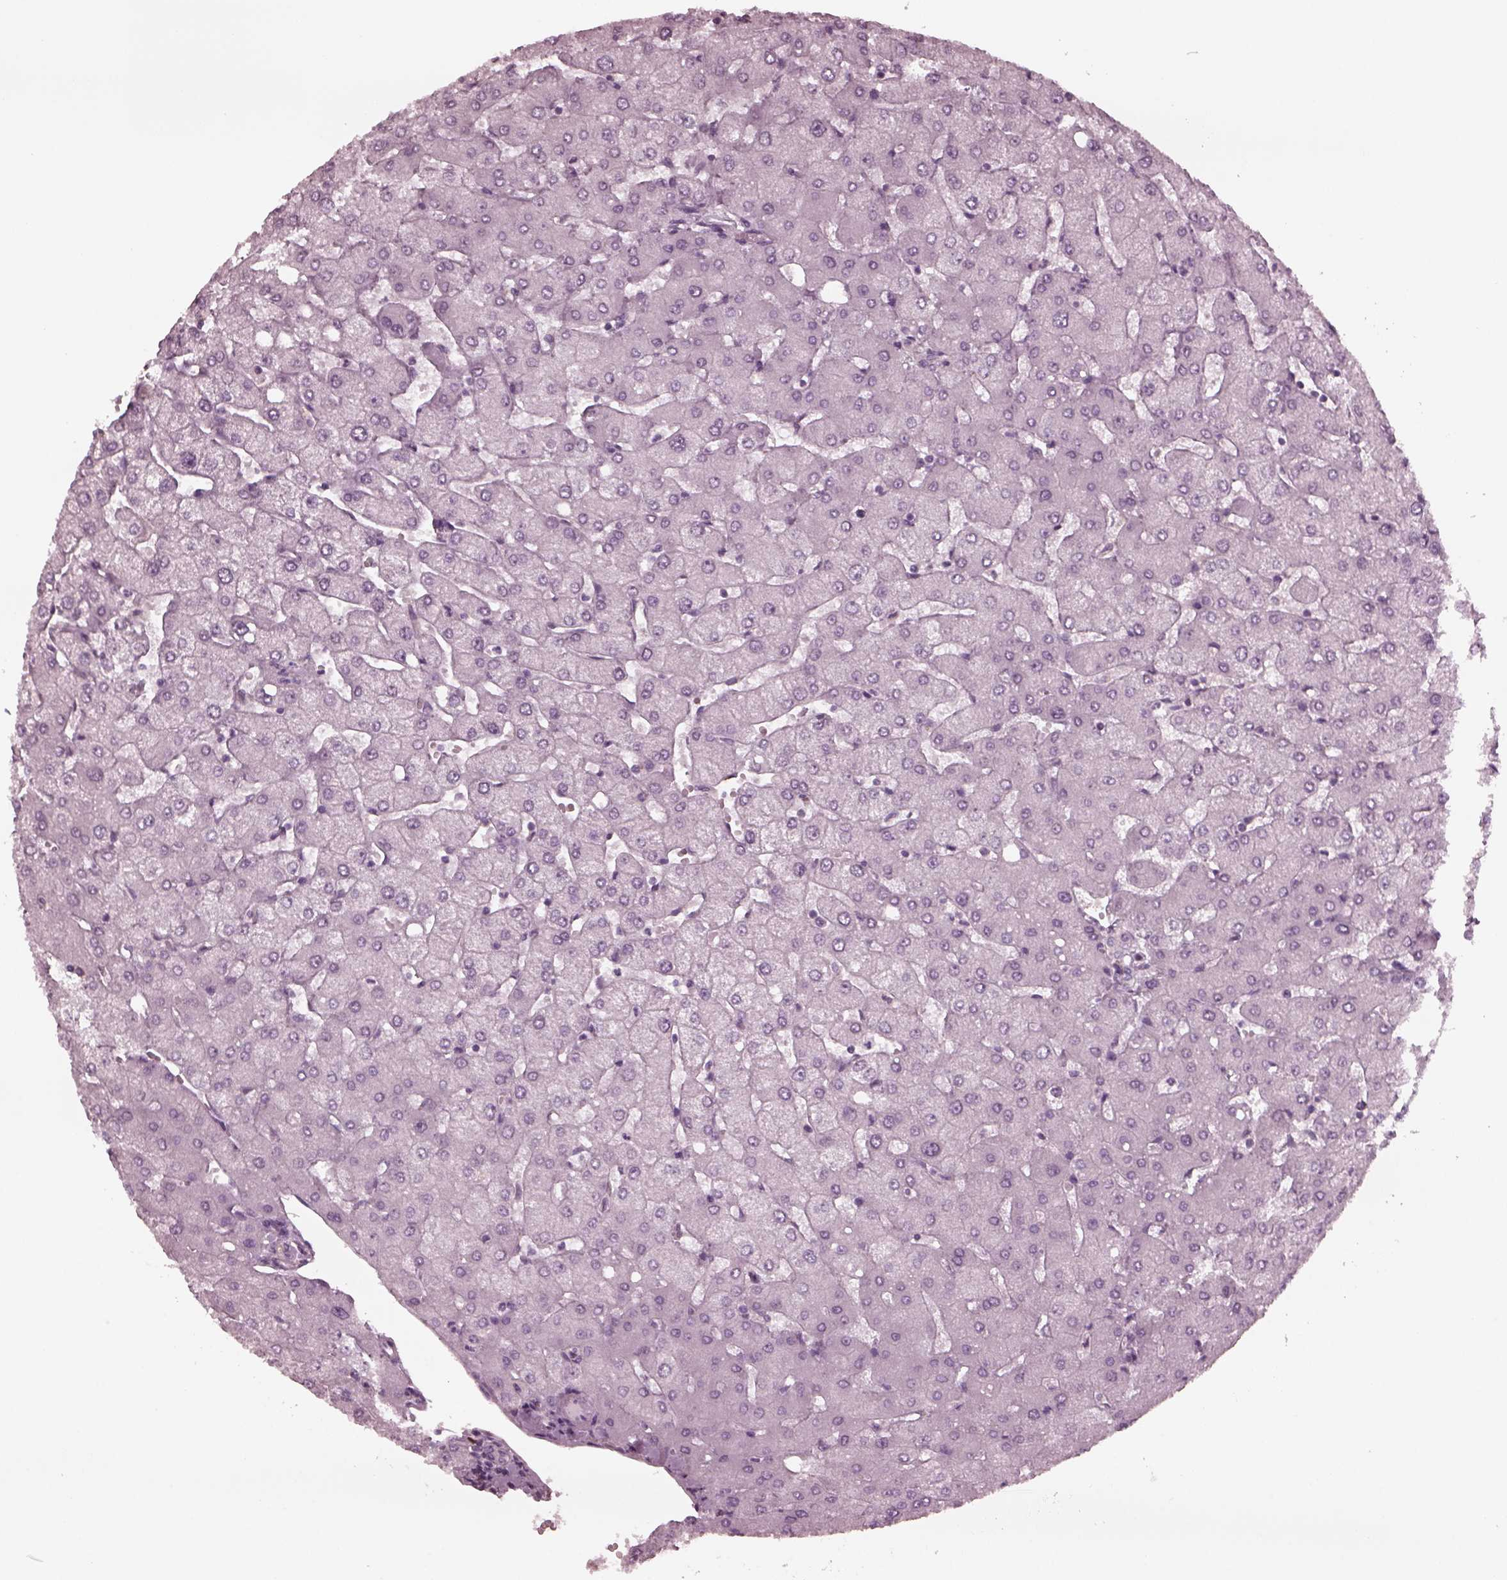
{"staining": {"intensity": "negative", "quantity": "none", "location": "none"}, "tissue": "liver", "cell_type": "Cholangiocytes", "image_type": "normal", "snomed": [{"axis": "morphology", "description": "Normal tissue, NOS"}, {"axis": "topography", "description": "Liver"}], "caption": "Immunohistochemical staining of benign human liver exhibits no significant positivity in cholangiocytes. (DAB immunohistochemistry with hematoxylin counter stain).", "gene": "YY2", "patient": {"sex": "female", "age": 54}}